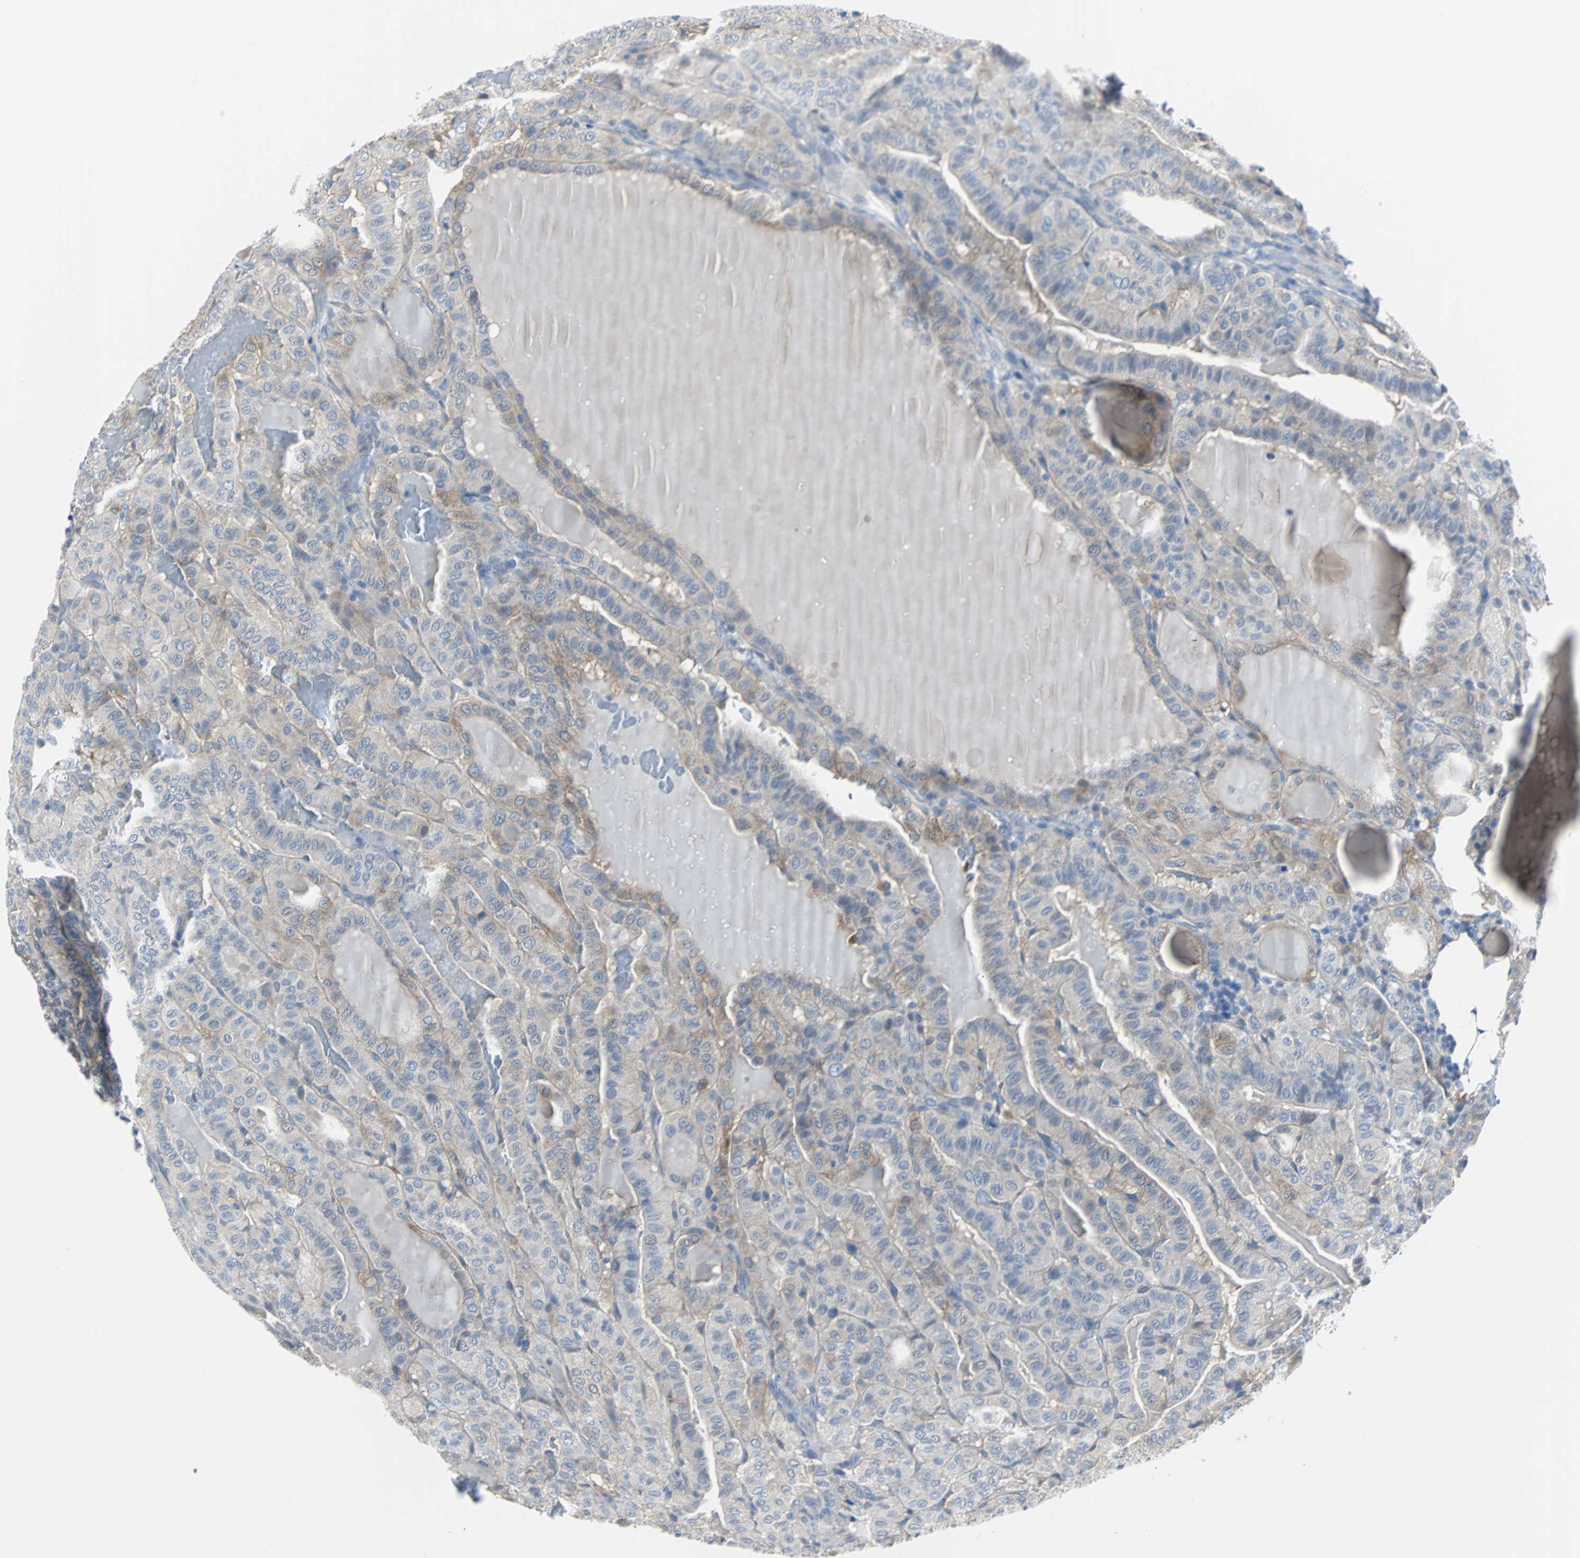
{"staining": {"intensity": "weak", "quantity": "<25%", "location": "cytoplasmic/membranous"}, "tissue": "thyroid cancer", "cell_type": "Tumor cells", "image_type": "cancer", "snomed": [{"axis": "morphology", "description": "Papillary adenocarcinoma, NOS"}, {"axis": "topography", "description": "Thyroid gland"}], "caption": "Tumor cells are negative for protein expression in human thyroid cancer (papillary adenocarcinoma).", "gene": "RASA1", "patient": {"sex": "male", "age": 77}}